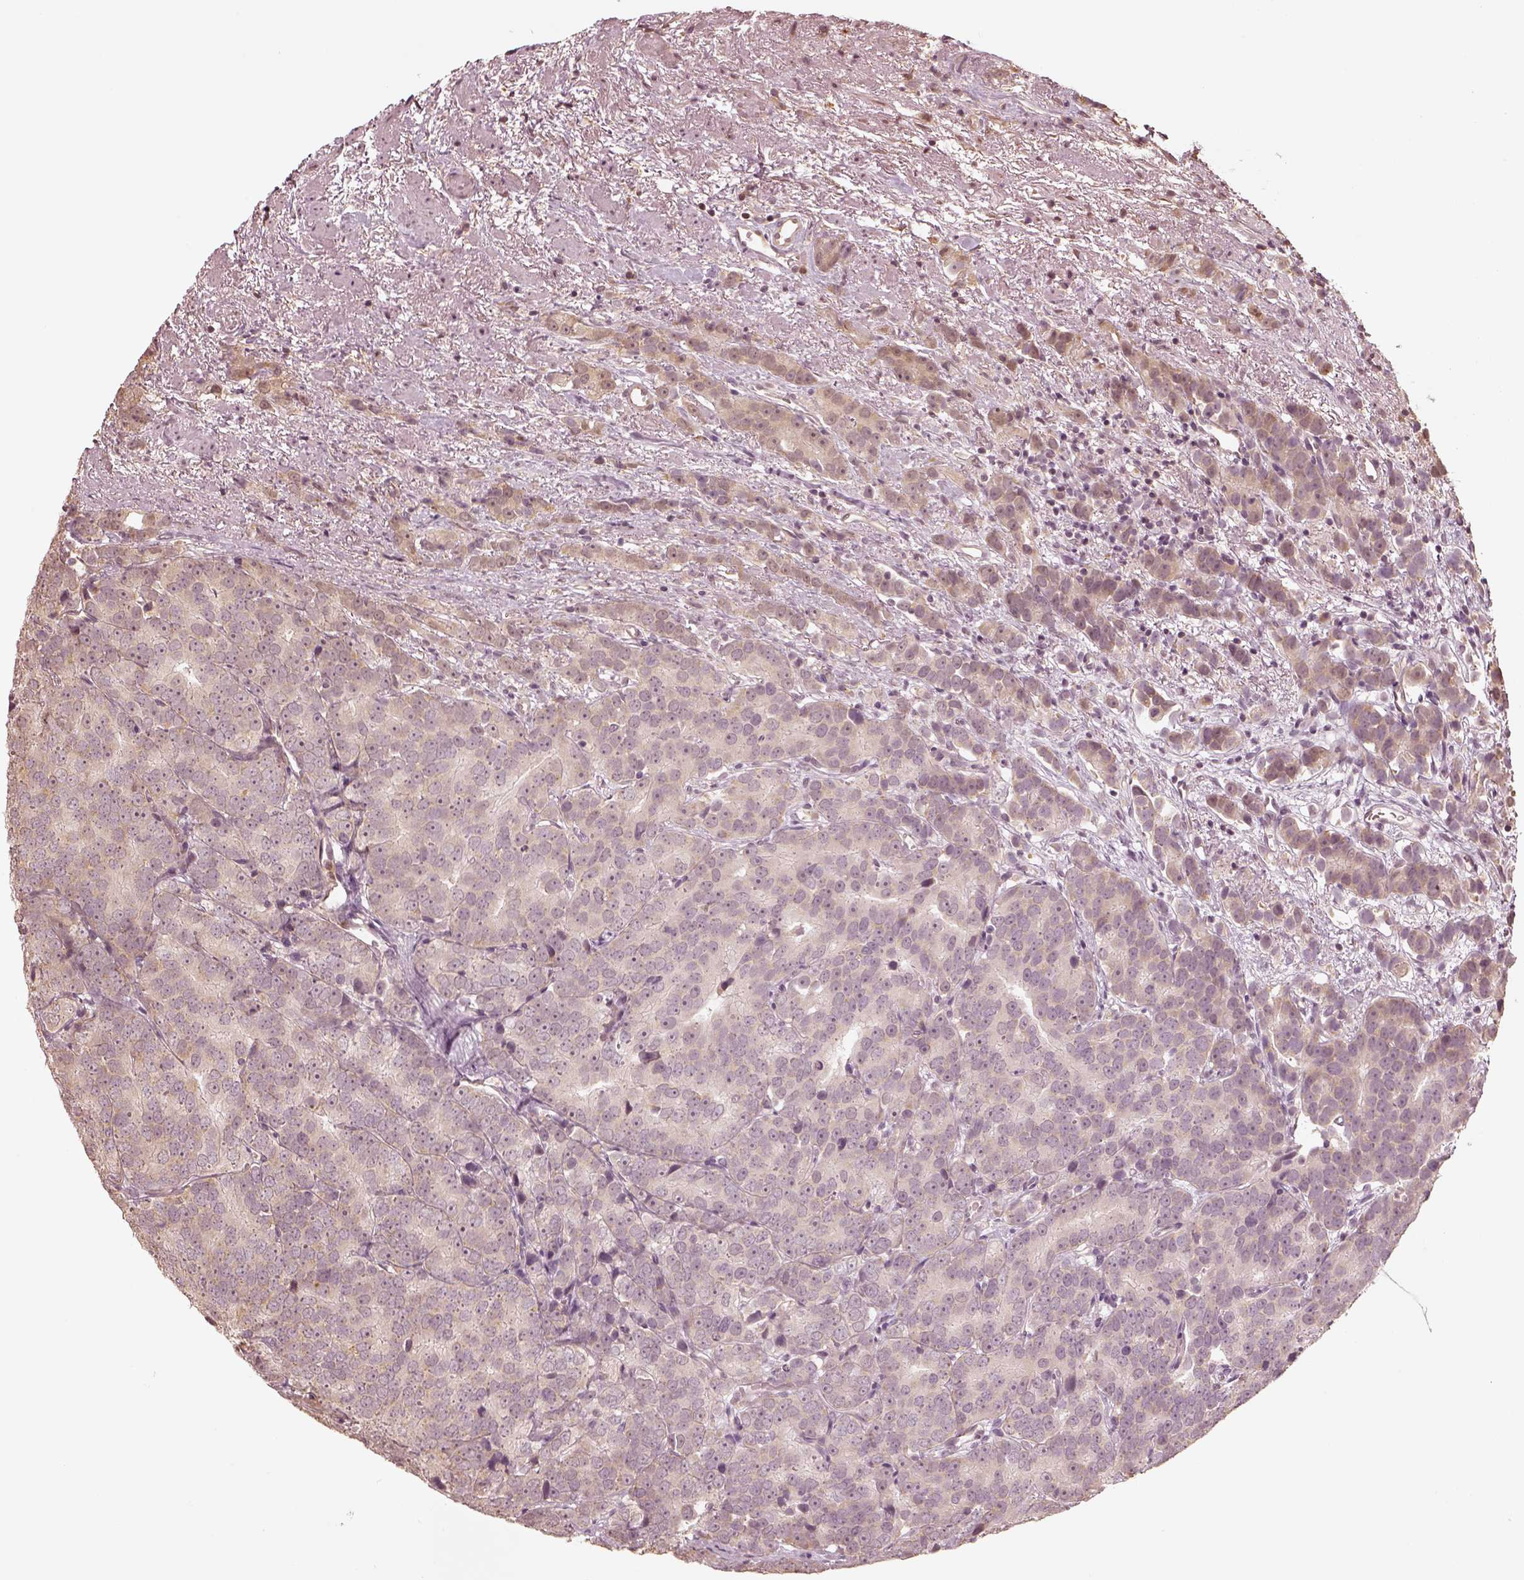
{"staining": {"intensity": "negative", "quantity": "none", "location": "none"}, "tissue": "prostate cancer", "cell_type": "Tumor cells", "image_type": "cancer", "snomed": [{"axis": "morphology", "description": "Adenocarcinoma, High grade"}, {"axis": "topography", "description": "Prostate"}], "caption": "Prostate high-grade adenocarcinoma was stained to show a protein in brown. There is no significant expression in tumor cells.", "gene": "CRB1", "patient": {"sex": "male", "age": 90}}